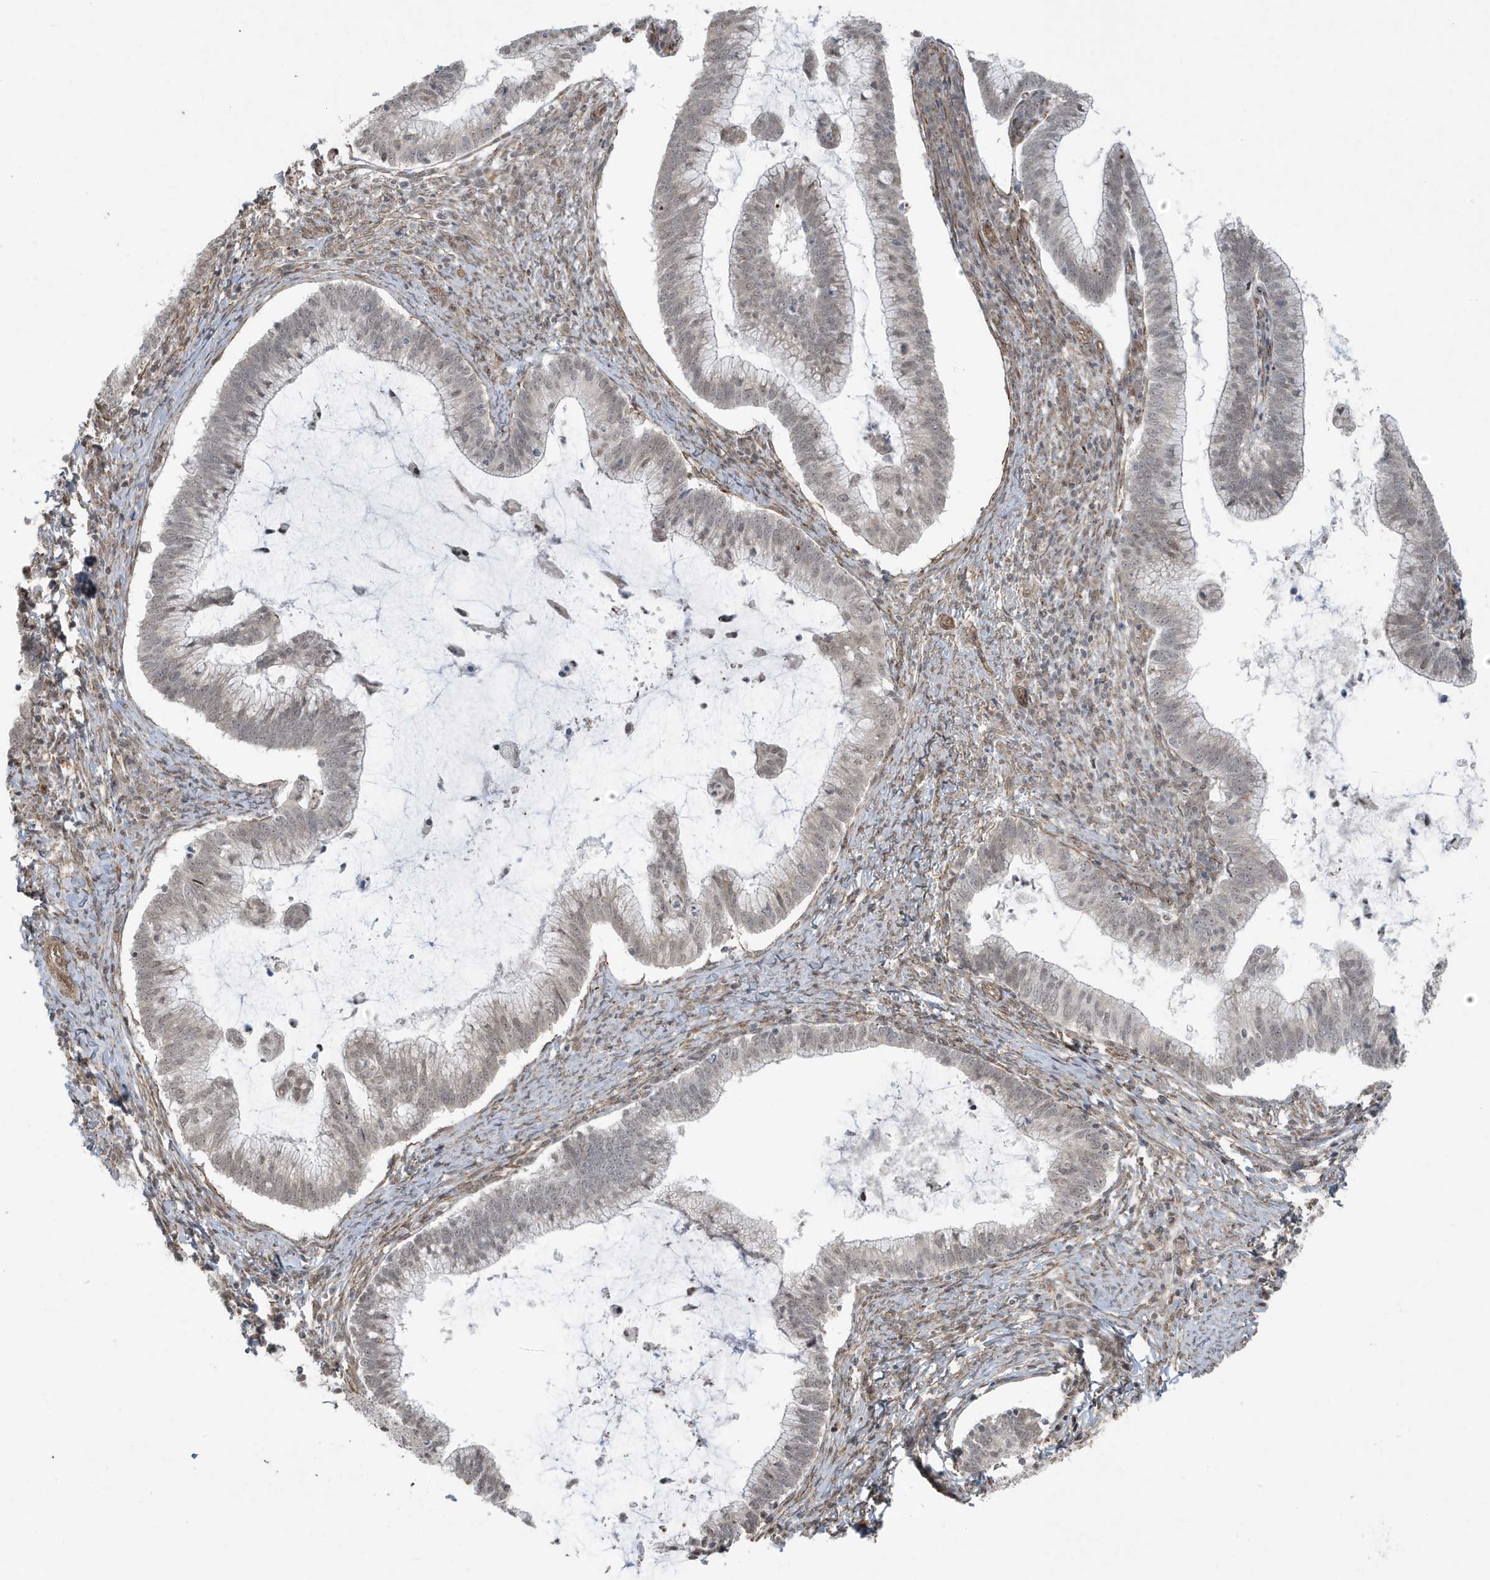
{"staining": {"intensity": "negative", "quantity": "none", "location": "none"}, "tissue": "cervical cancer", "cell_type": "Tumor cells", "image_type": "cancer", "snomed": [{"axis": "morphology", "description": "Adenocarcinoma, NOS"}, {"axis": "topography", "description": "Cervix"}], "caption": "This is a image of immunohistochemistry (IHC) staining of cervical cancer, which shows no staining in tumor cells. Nuclei are stained in blue.", "gene": "CHCHD4", "patient": {"sex": "female", "age": 36}}